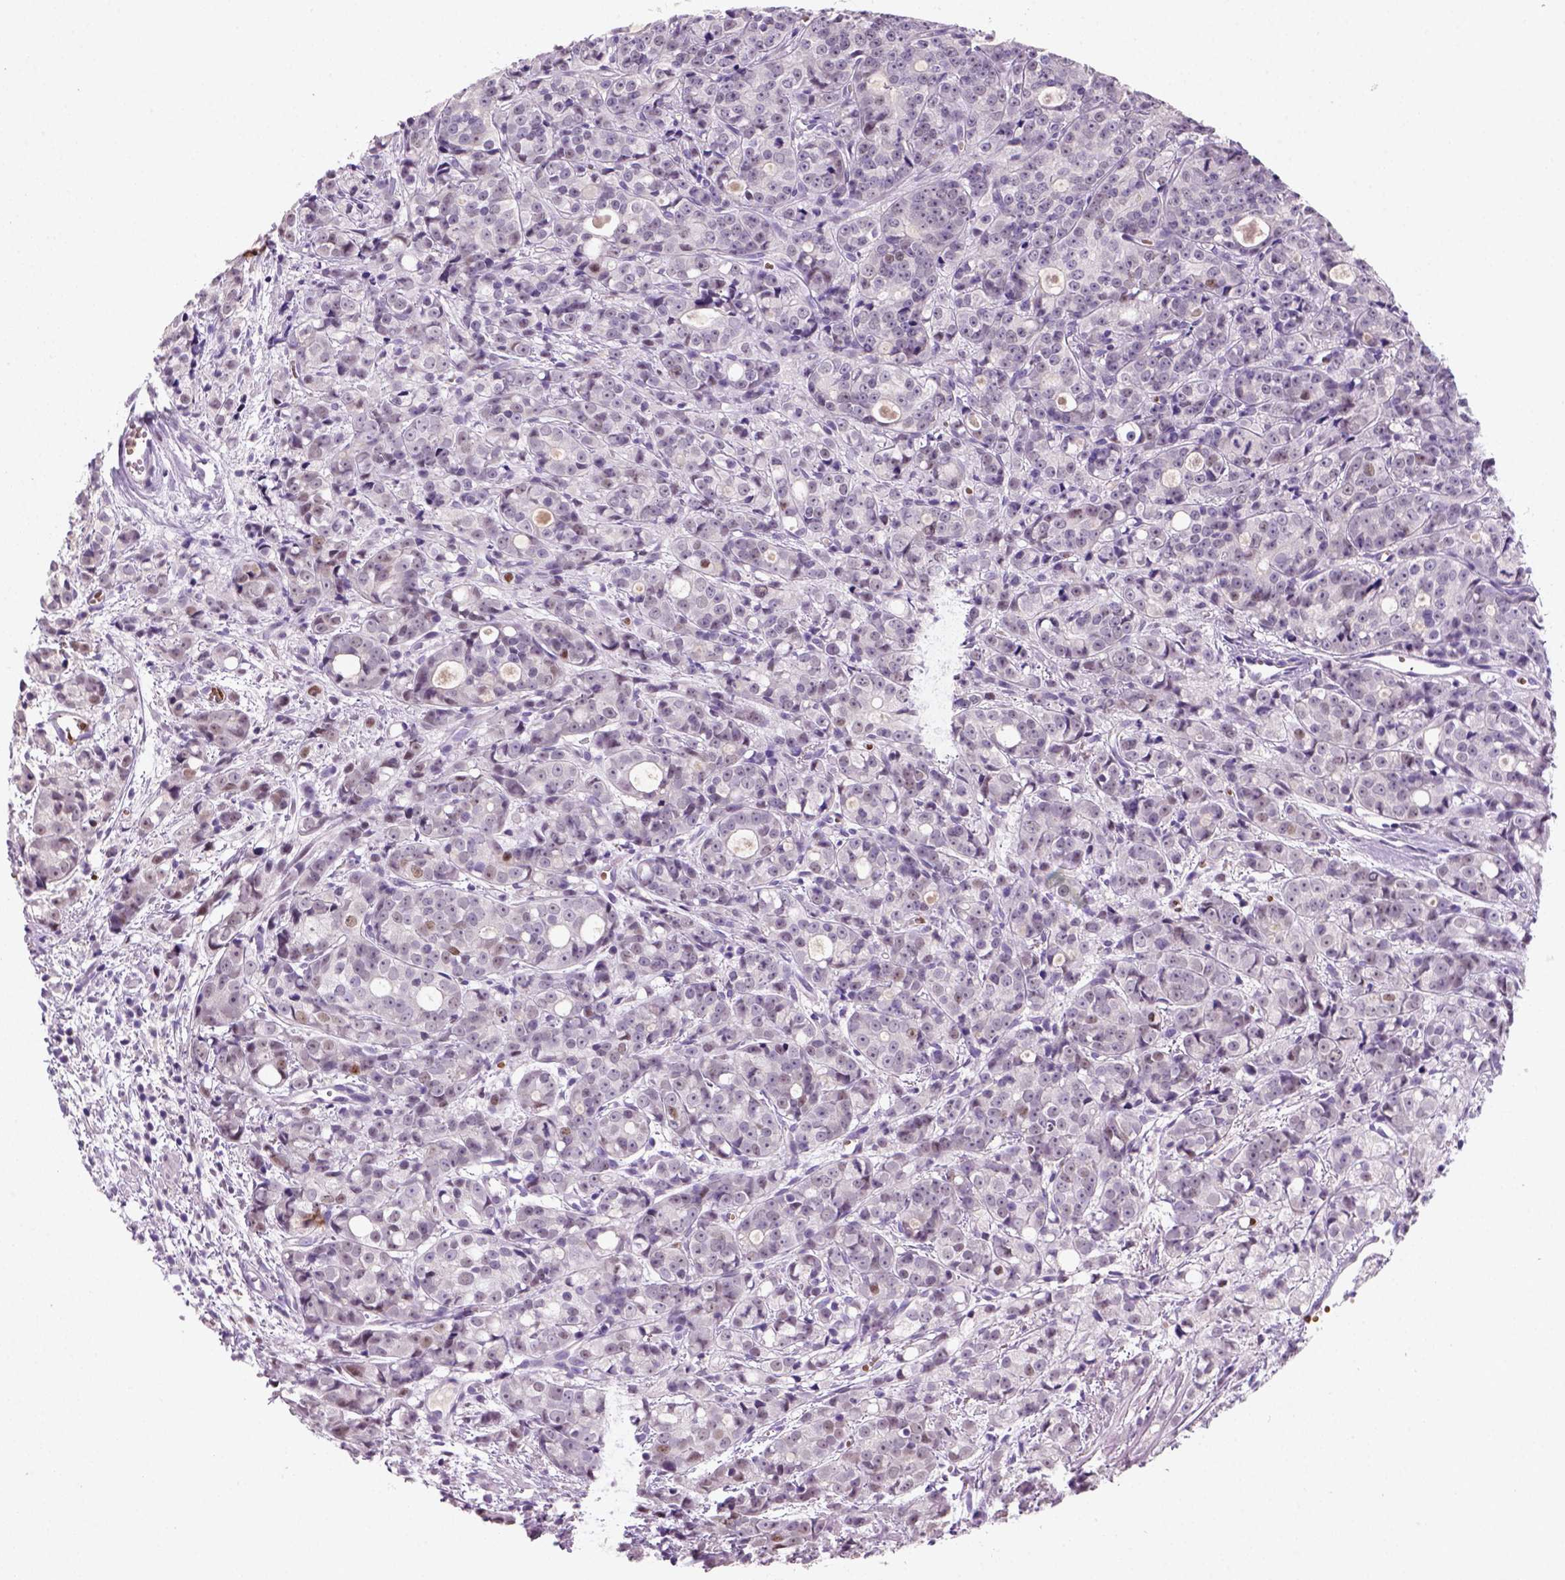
{"staining": {"intensity": "weak", "quantity": "<25%", "location": "nuclear"}, "tissue": "prostate cancer", "cell_type": "Tumor cells", "image_type": "cancer", "snomed": [{"axis": "morphology", "description": "Adenocarcinoma, Medium grade"}, {"axis": "topography", "description": "Prostate"}], "caption": "Immunohistochemistry (IHC) of prostate cancer reveals no expression in tumor cells.", "gene": "ZMAT4", "patient": {"sex": "male", "age": 74}}